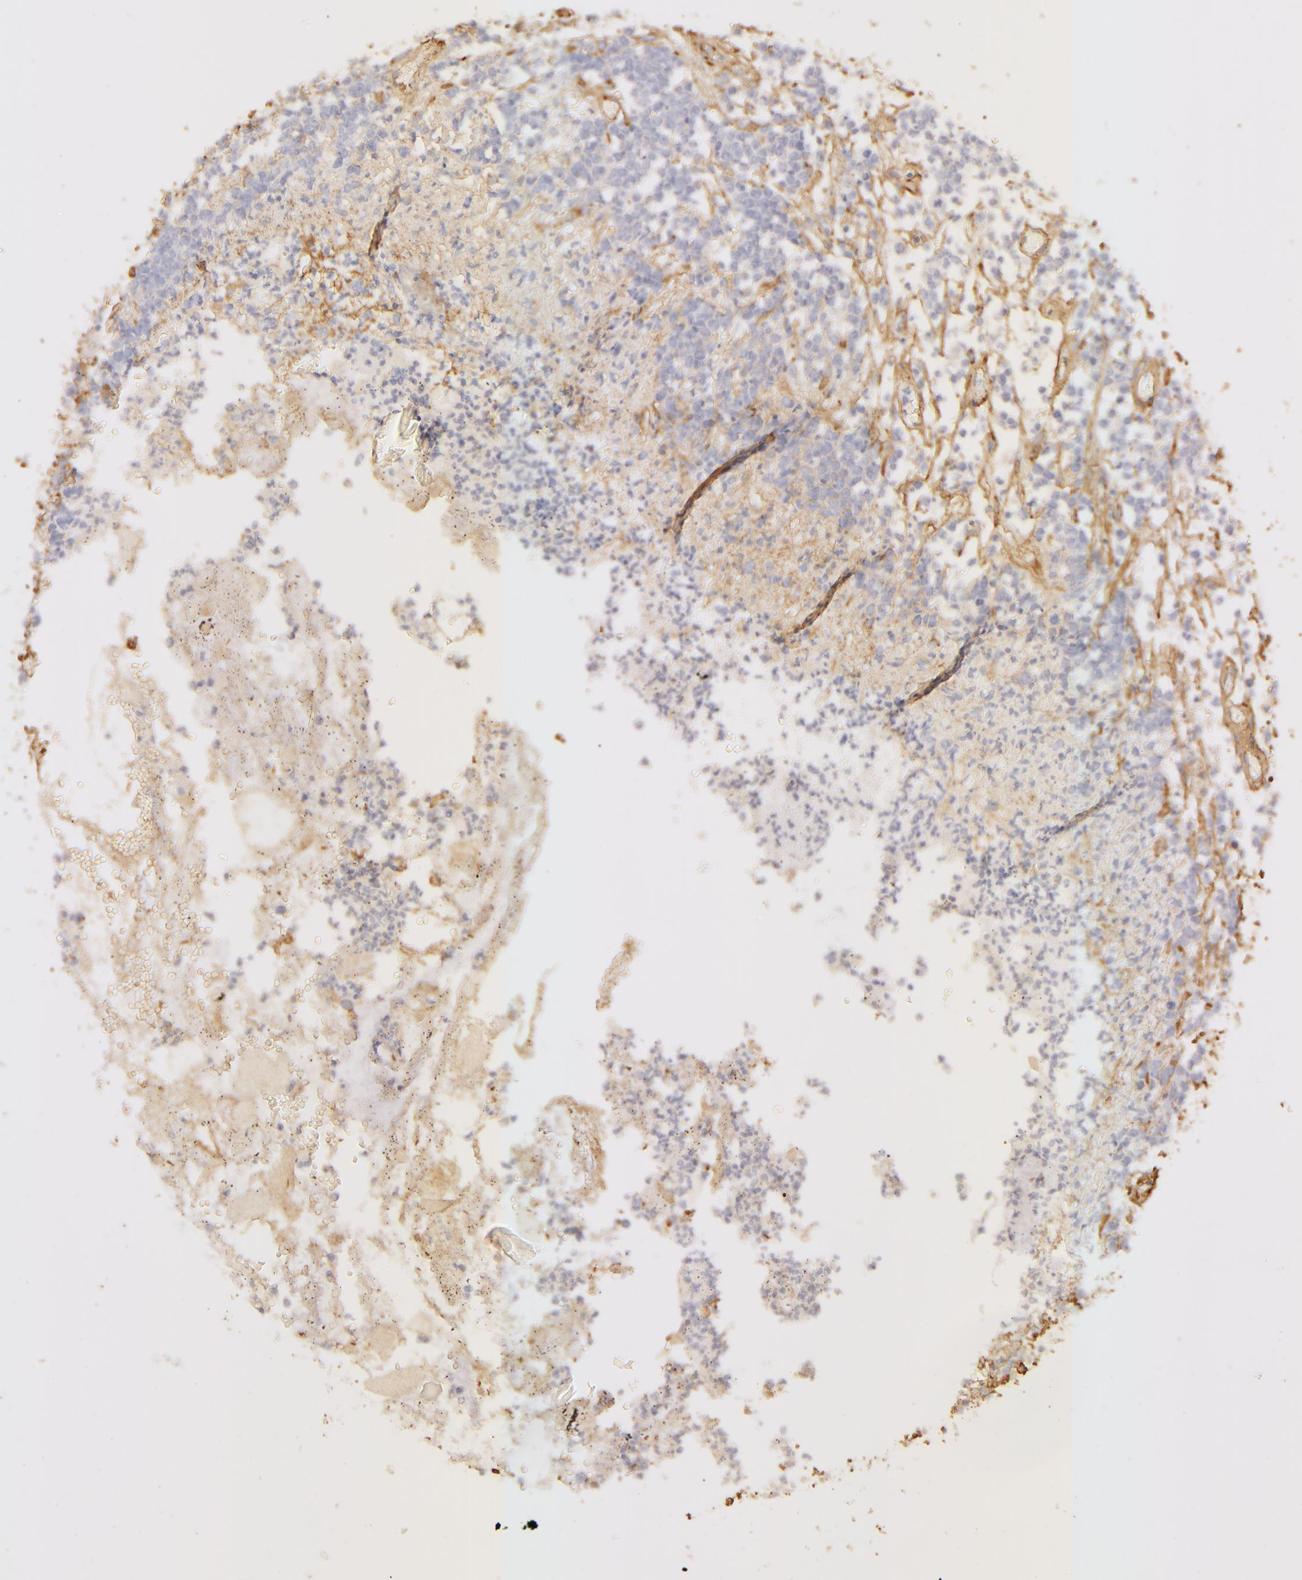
{"staining": {"intensity": "negative", "quantity": "none", "location": "none"}, "tissue": "lymphoma", "cell_type": "Tumor cells", "image_type": "cancer", "snomed": [{"axis": "morphology", "description": "Malignant lymphoma, non-Hodgkin's type, High grade"}, {"axis": "topography", "description": "Colon"}], "caption": "This is an immunohistochemistry (IHC) micrograph of lymphoma. There is no staining in tumor cells.", "gene": "COL4A1", "patient": {"sex": "male", "age": 82}}